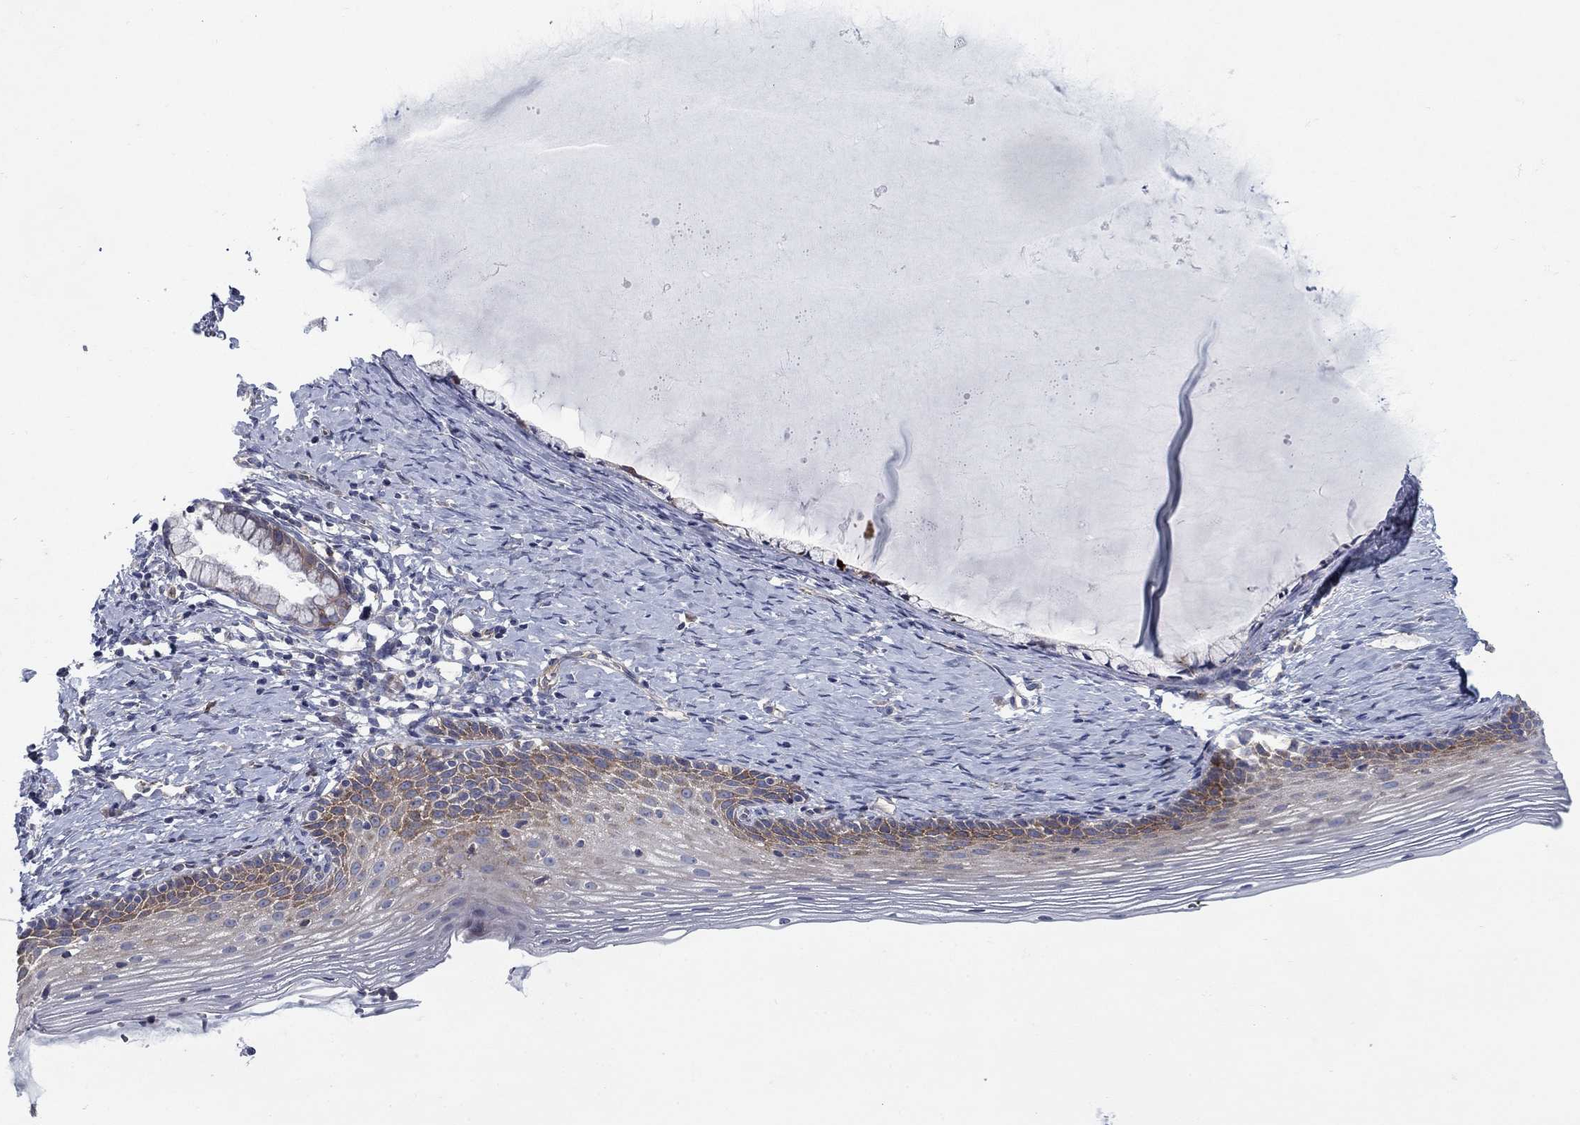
{"staining": {"intensity": "weak", "quantity": ">75%", "location": "cytoplasmic/membranous"}, "tissue": "cervix", "cell_type": "Glandular cells", "image_type": "normal", "snomed": [{"axis": "morphology", "description": "Normal tissue, NOS"}, {"axis": "topography", "description": "Cervix"}], "caption": "The histopathology image demonstrates staining of unremarkable cervix, revealing weak cytoplasmic/membranous protein expression (brown color) within glandular cells. Using DAB (3,3'-diaminobenzidine) (brown) and hematoxylin (blue) stains, captured at high magnification using brightfield microscopy.", "gene": "FXR1", "patient": {"sex": "female", "age": 39}}